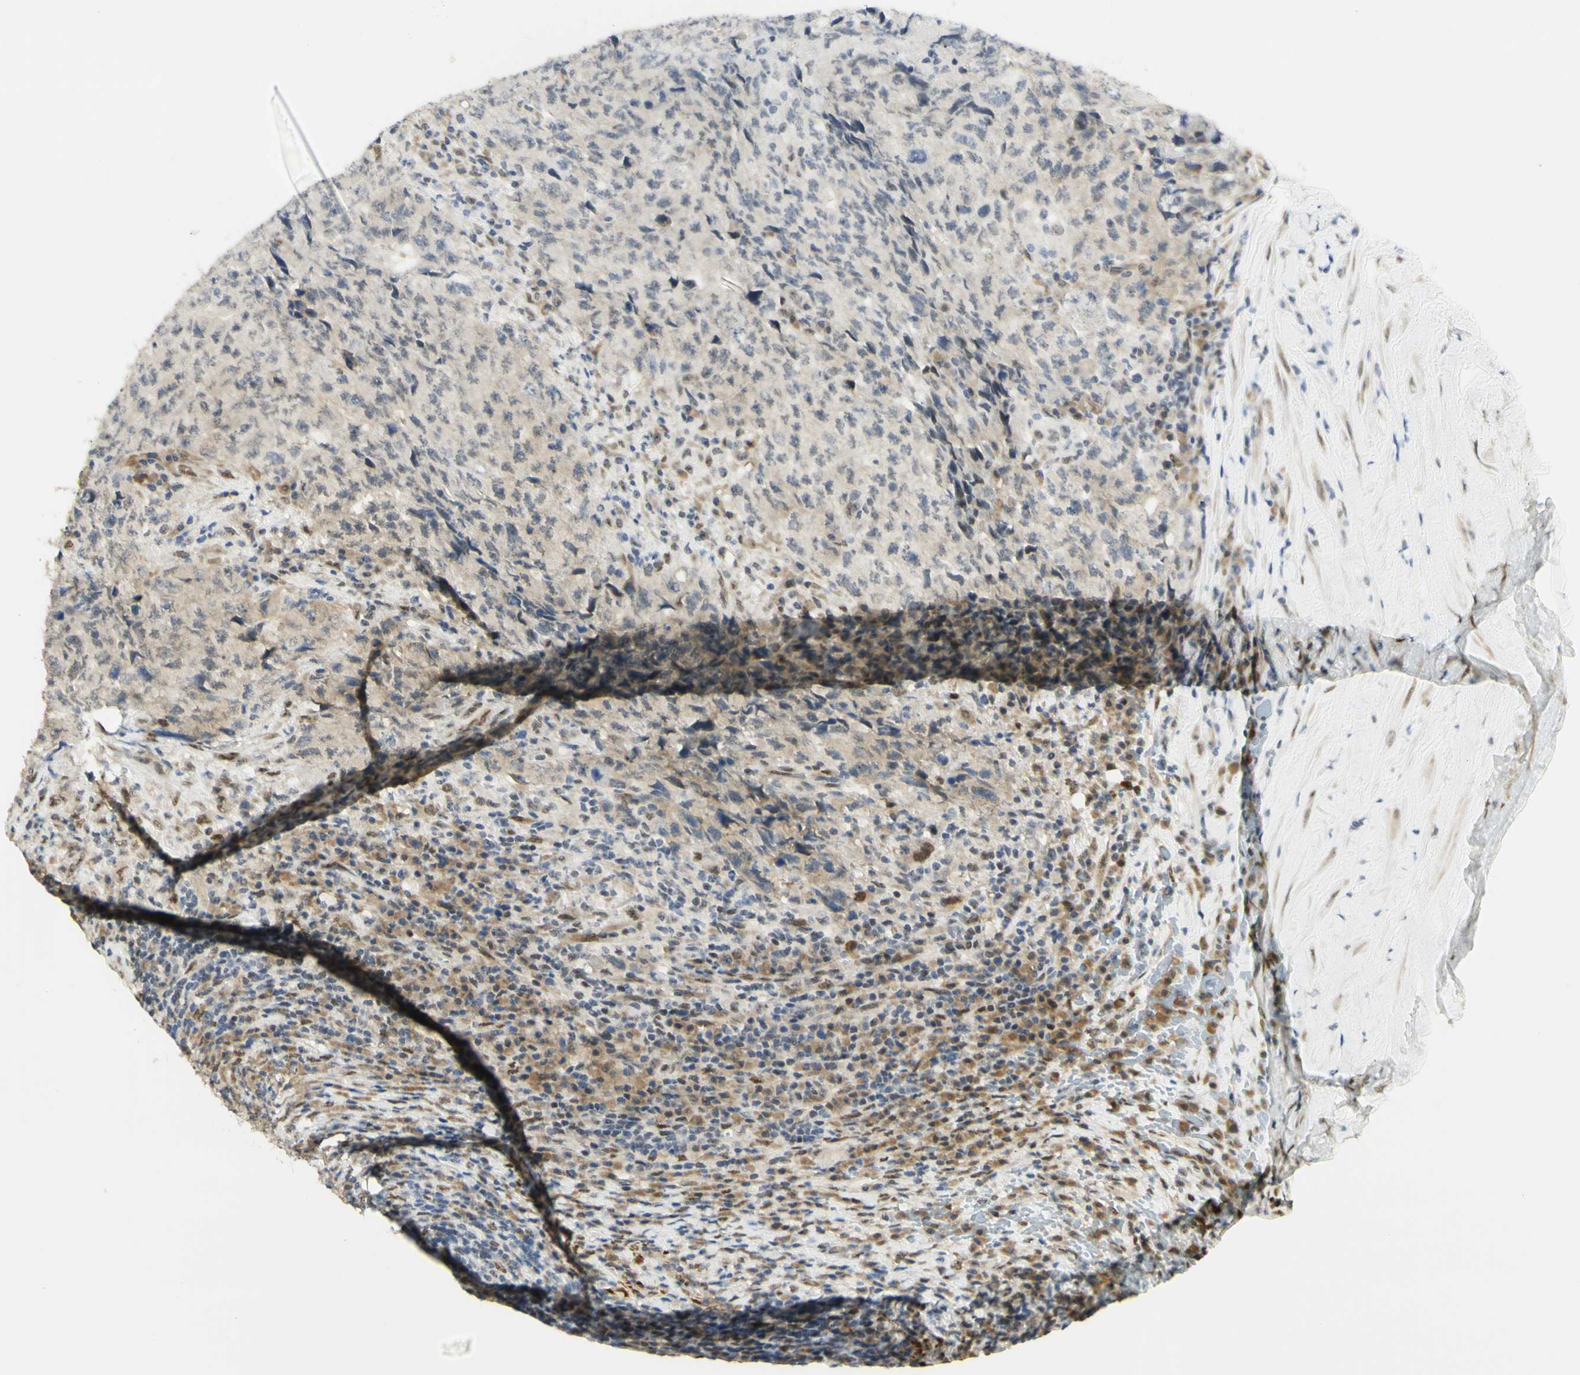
{"staining": {"intensity": "weak", "quantity": ">75%", "location": "nuclear"}, "tissue": "testis cancer", "cell_type": "Tumor cells", "image_type": "cancer", "snomed": [{"axis": "morphology", "description": "Necrosis, NOS"}, {"axis": "morphology", "description": "Carcinoma, Embryonal, NOS"}, {"axis": "topography", "description": "Testis"}], "caption": "Immunohistochemical staining of embryonal carcinoma (testis) exhibits low levels of weak nuclear positivity in about >75% of tumor cells. The staining is performed using DAB brown chromogen to label protein expression. The nuclei are counter-stained blue using hematoxylin.", "gene": "DDX1", "patient": {"sex": "male", "age": 19}}